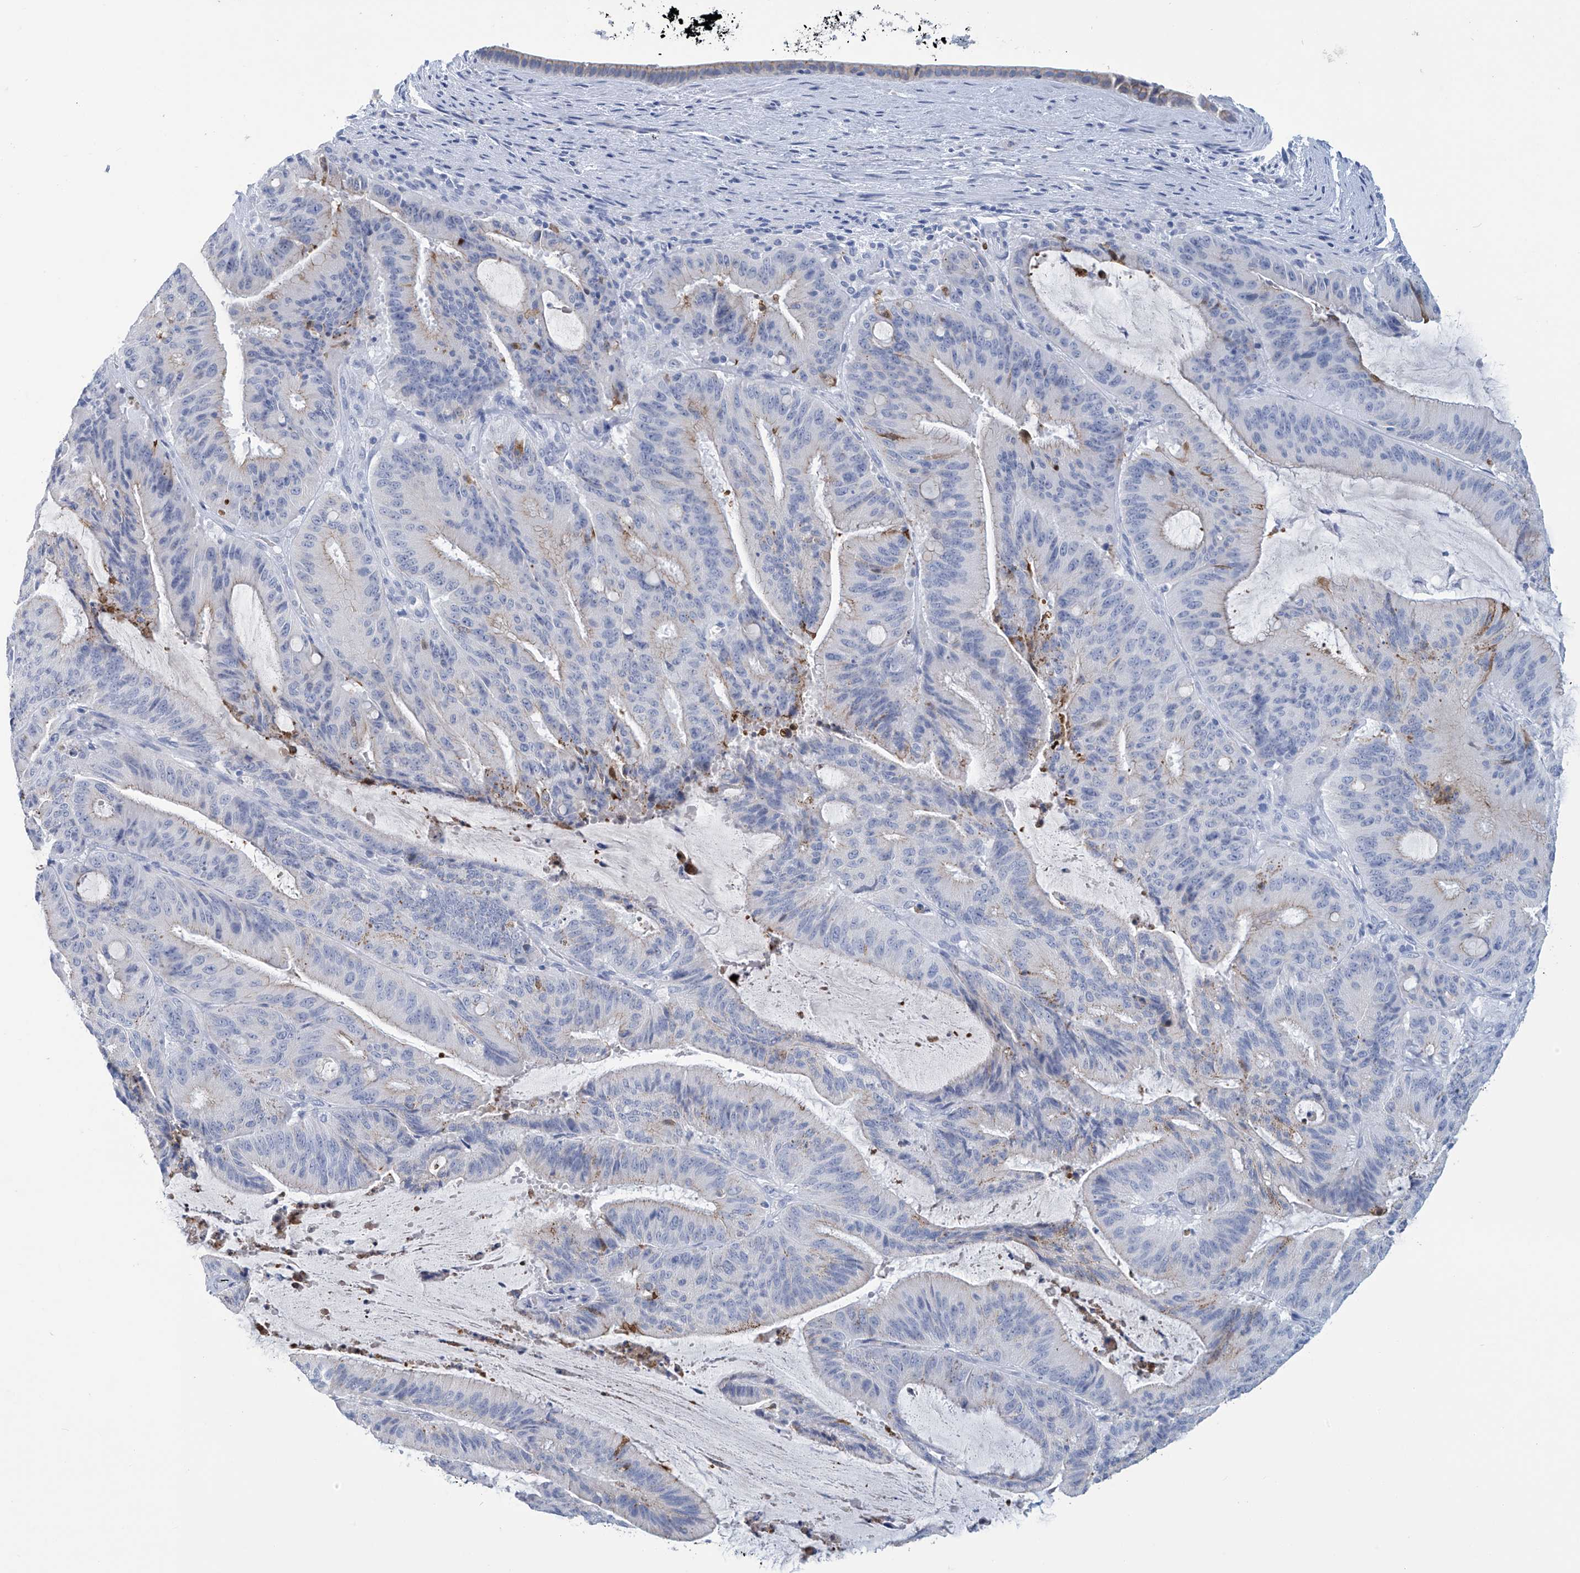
{"staining": {"intensity": "negative", "quantity": "none", "location": "none"}, "tissue": "liver cancer", "cell_type": "Tumor cells", "image_type": "cancer", "snomed": [{"axis": "morphology", "description": "Normal tissue, NOS"}, {"axis": "morphology", "description": "Cholangiocarcinoma"}, {"axis": "topography", "description": "Liver"}, {"axis": "topography", "description": "Peripheral nerve tissue"}], "caption": "This is a photomicrograph of immunohistochemistry (IHC) staining of liver cancer, which shows no expression in tumor cells.", "gene": "DSP", "patient": {"sex": "female", "age": 73}}